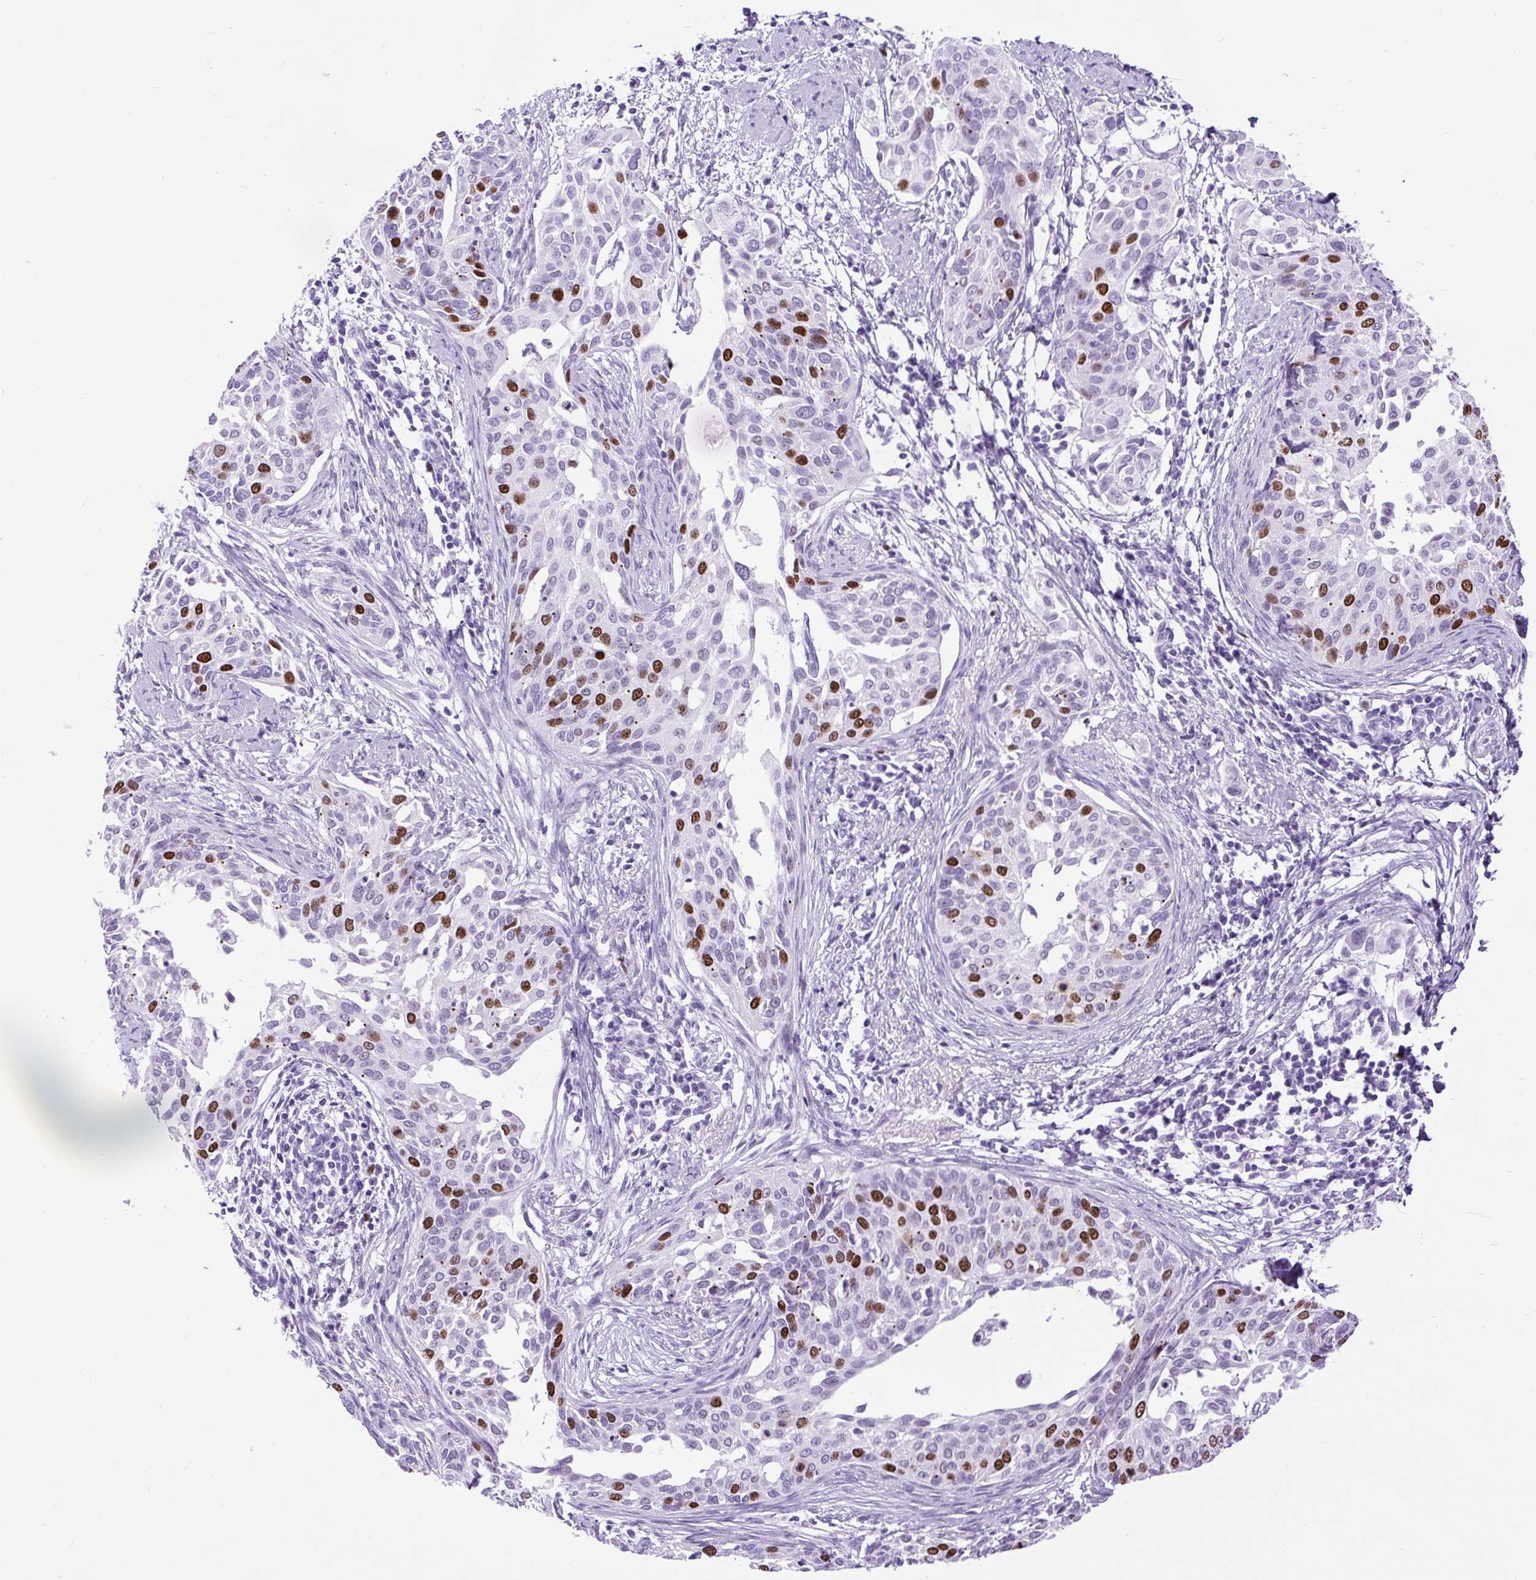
{"staining": {"intensity": "strong", "quantity": "<25%", "location": "nuclear"}, "tissue": "cervical cancer", "cell_type": "Tumor cells", "image_type": "cancer", "snomed": [{"axis": "morphology", "description": "Squamous cell carcinoma, NOS"}, {"axis": "topography", "description": "Cervix"}], "caption": "An image of squamous cell carcinoma (cervical) stained for a protein reveals strong nuclear brown staining in tumor cells. The protein of interest is shown in brown color, while the nuclei are stained blue.", "gene": "RACGAP1", "patient": {"sex": "female", "age": 44}}